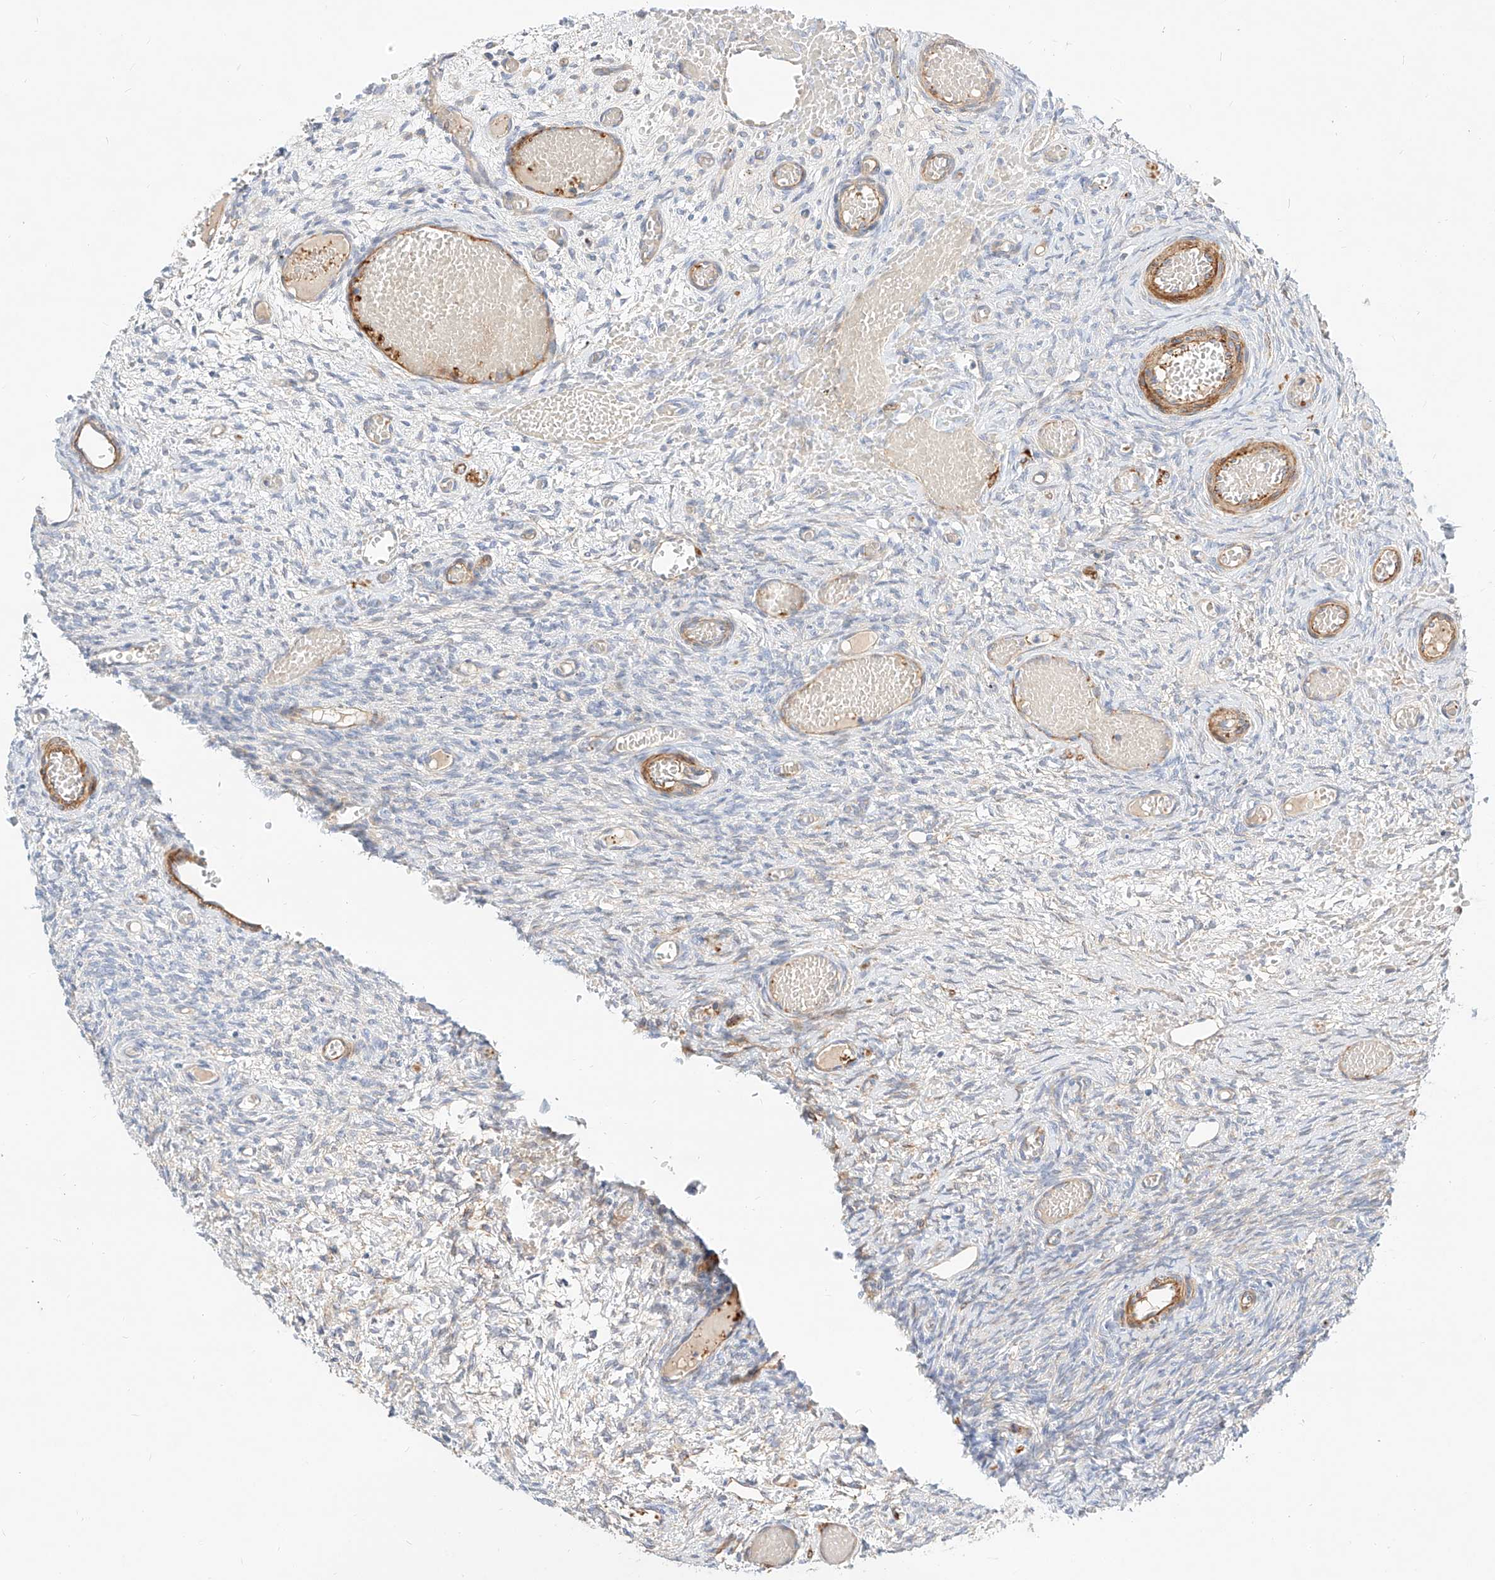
{"staining": {"intensity": "negative", "quantity": "none", "location": "none"}, "tissue": "ovary", "cell_type": "Ovarian stroma cells", "image_type": "normal", "snomed": [{"axis": "morphology", "description": "Adenocarcinoma, NOS"}, {"axis": "topography", "description": "Endometrium"}], "caption": "Immunohistochemistry (IHC) of benign ovary shows no positivity in ovarian stroma cells.", "gene": "KCNH5", "patient": {"sex": "female", "age": 32}}